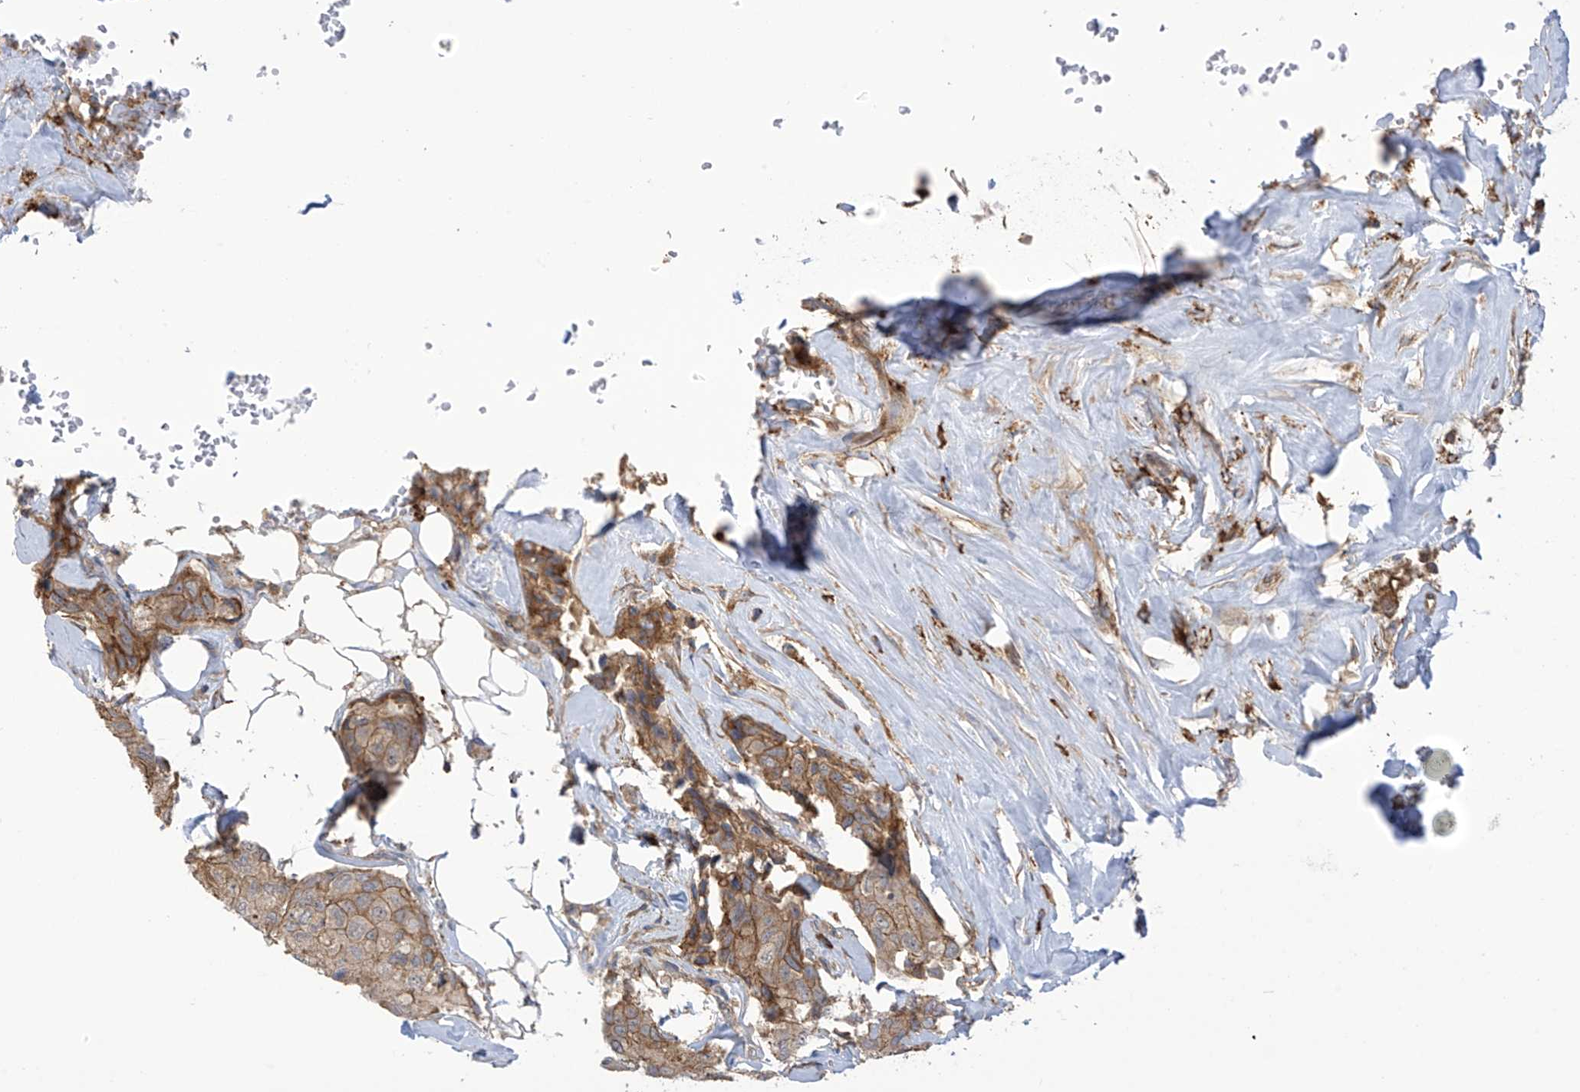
{"staining": {"intensity": "moderate", "quantity": "25%-75%", "location": "cytoplasmic/membranous"}, "tissue": "breast cancer", "cell_type": "Tumor cells", "image_type": "cancer", "snomed": [{"axis": "morphology", "description": "Duct carcinoma"}, {"axis": "topography", "description": "Breast"}], "caption": "Infiltrating ductal carcinoma (breast) stained with immunohistochemistry reveals moderate cytoplasmic/membranous positivity in about 25%-75% of tumor cells.", "gene": "KIAA1522", "patient": {"sex": "female", "age": 80}}